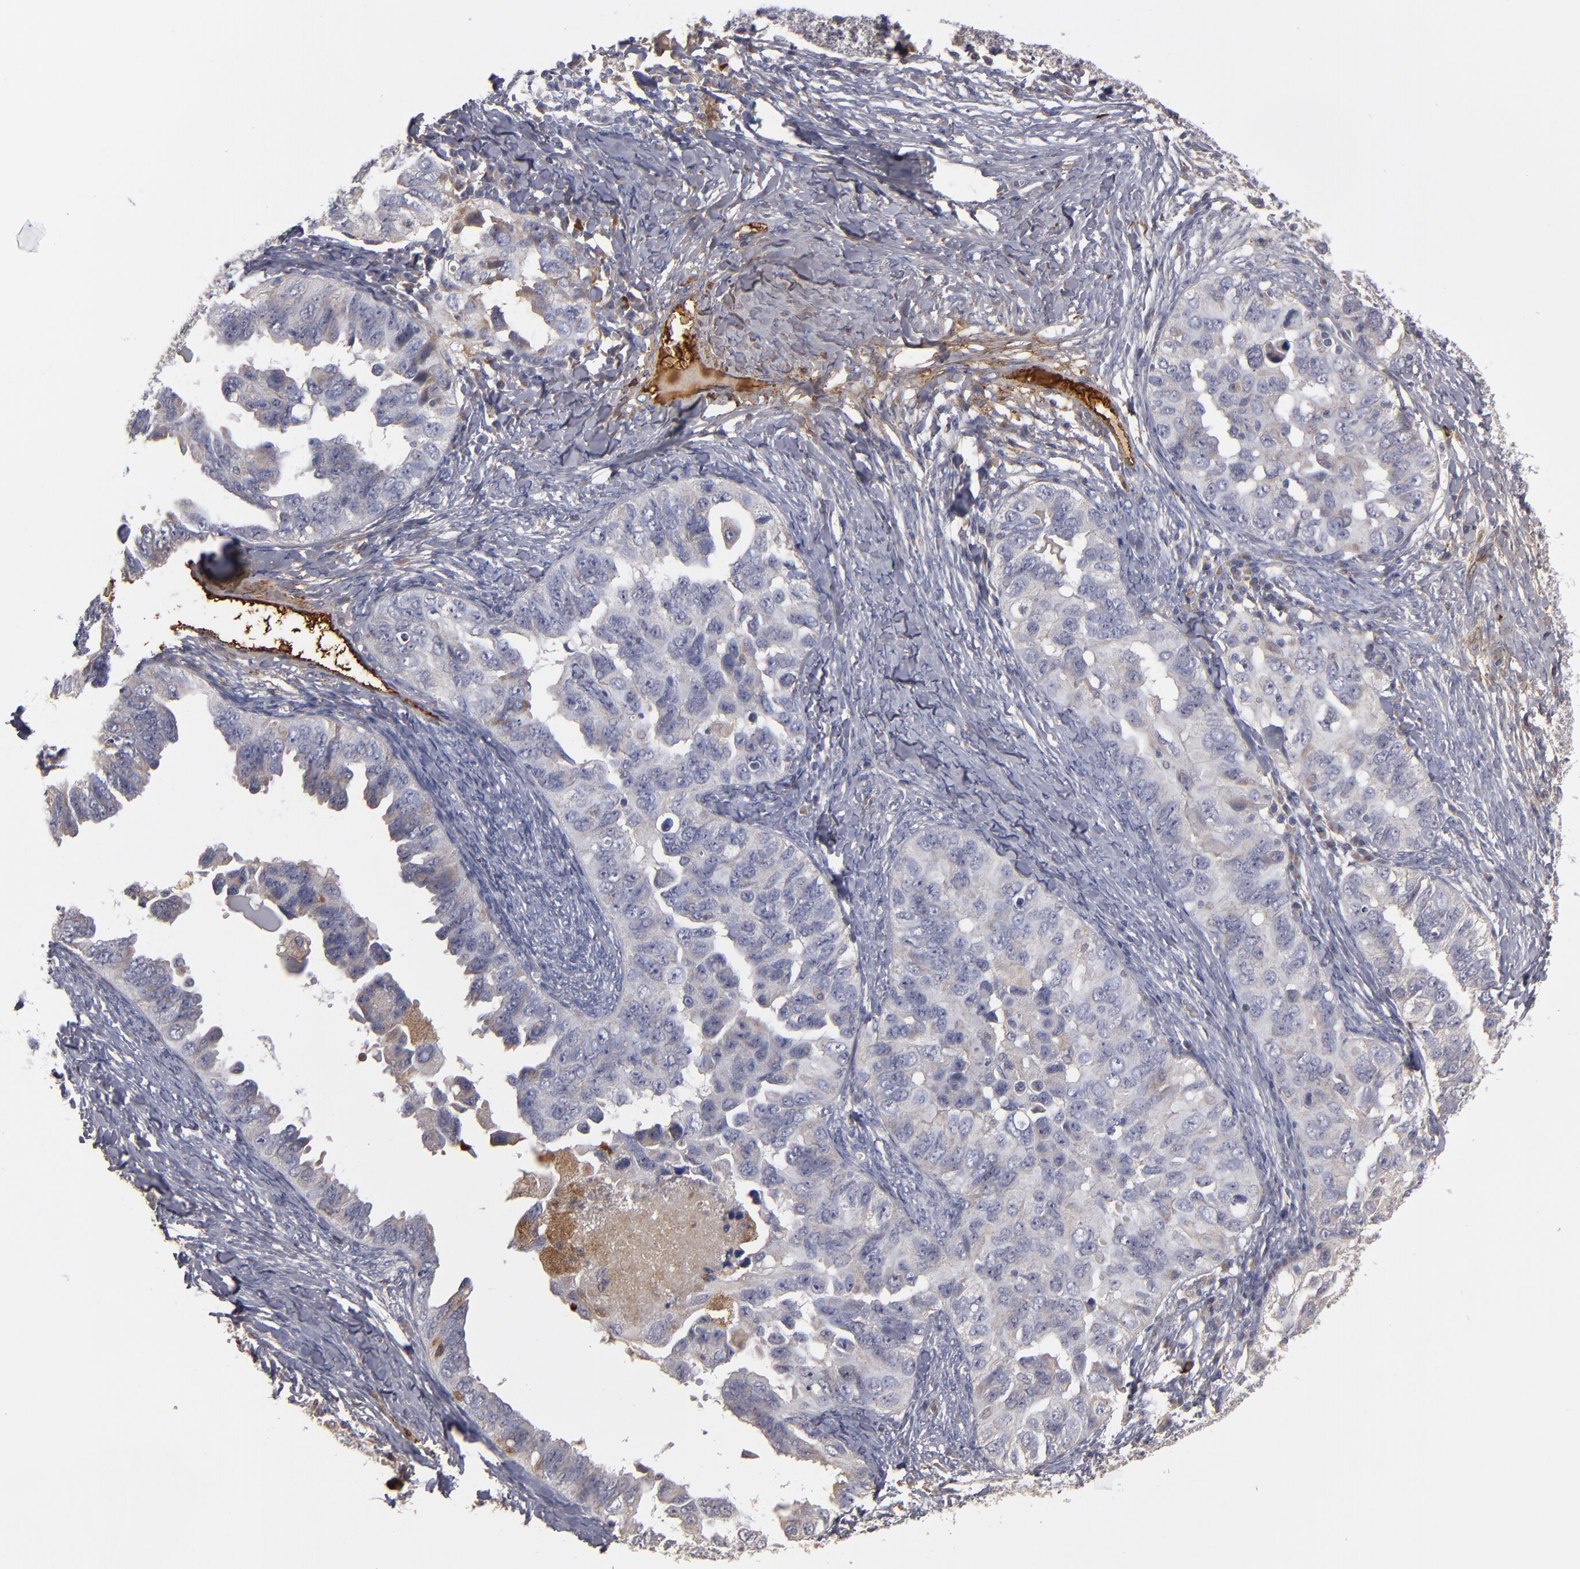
{"staining": {"intensity": "weak", "quantity": "<25%", "location": "nuclear"}, "tissue": "ovarian cancer", "cell_type": "Tumor cells", "image_type": "cancer", "snomed": [{"axis": "morphology", "description": "Cystadenocarcinoma, serous, NOS"}, {"axis": "topography", "description": "Ovary"}], "caption": "The image exhibits no significant positivity in tumor cells of ovarian cancer.", "gene": "EXD2", "patient": {"sex": "female", "age": 82}}